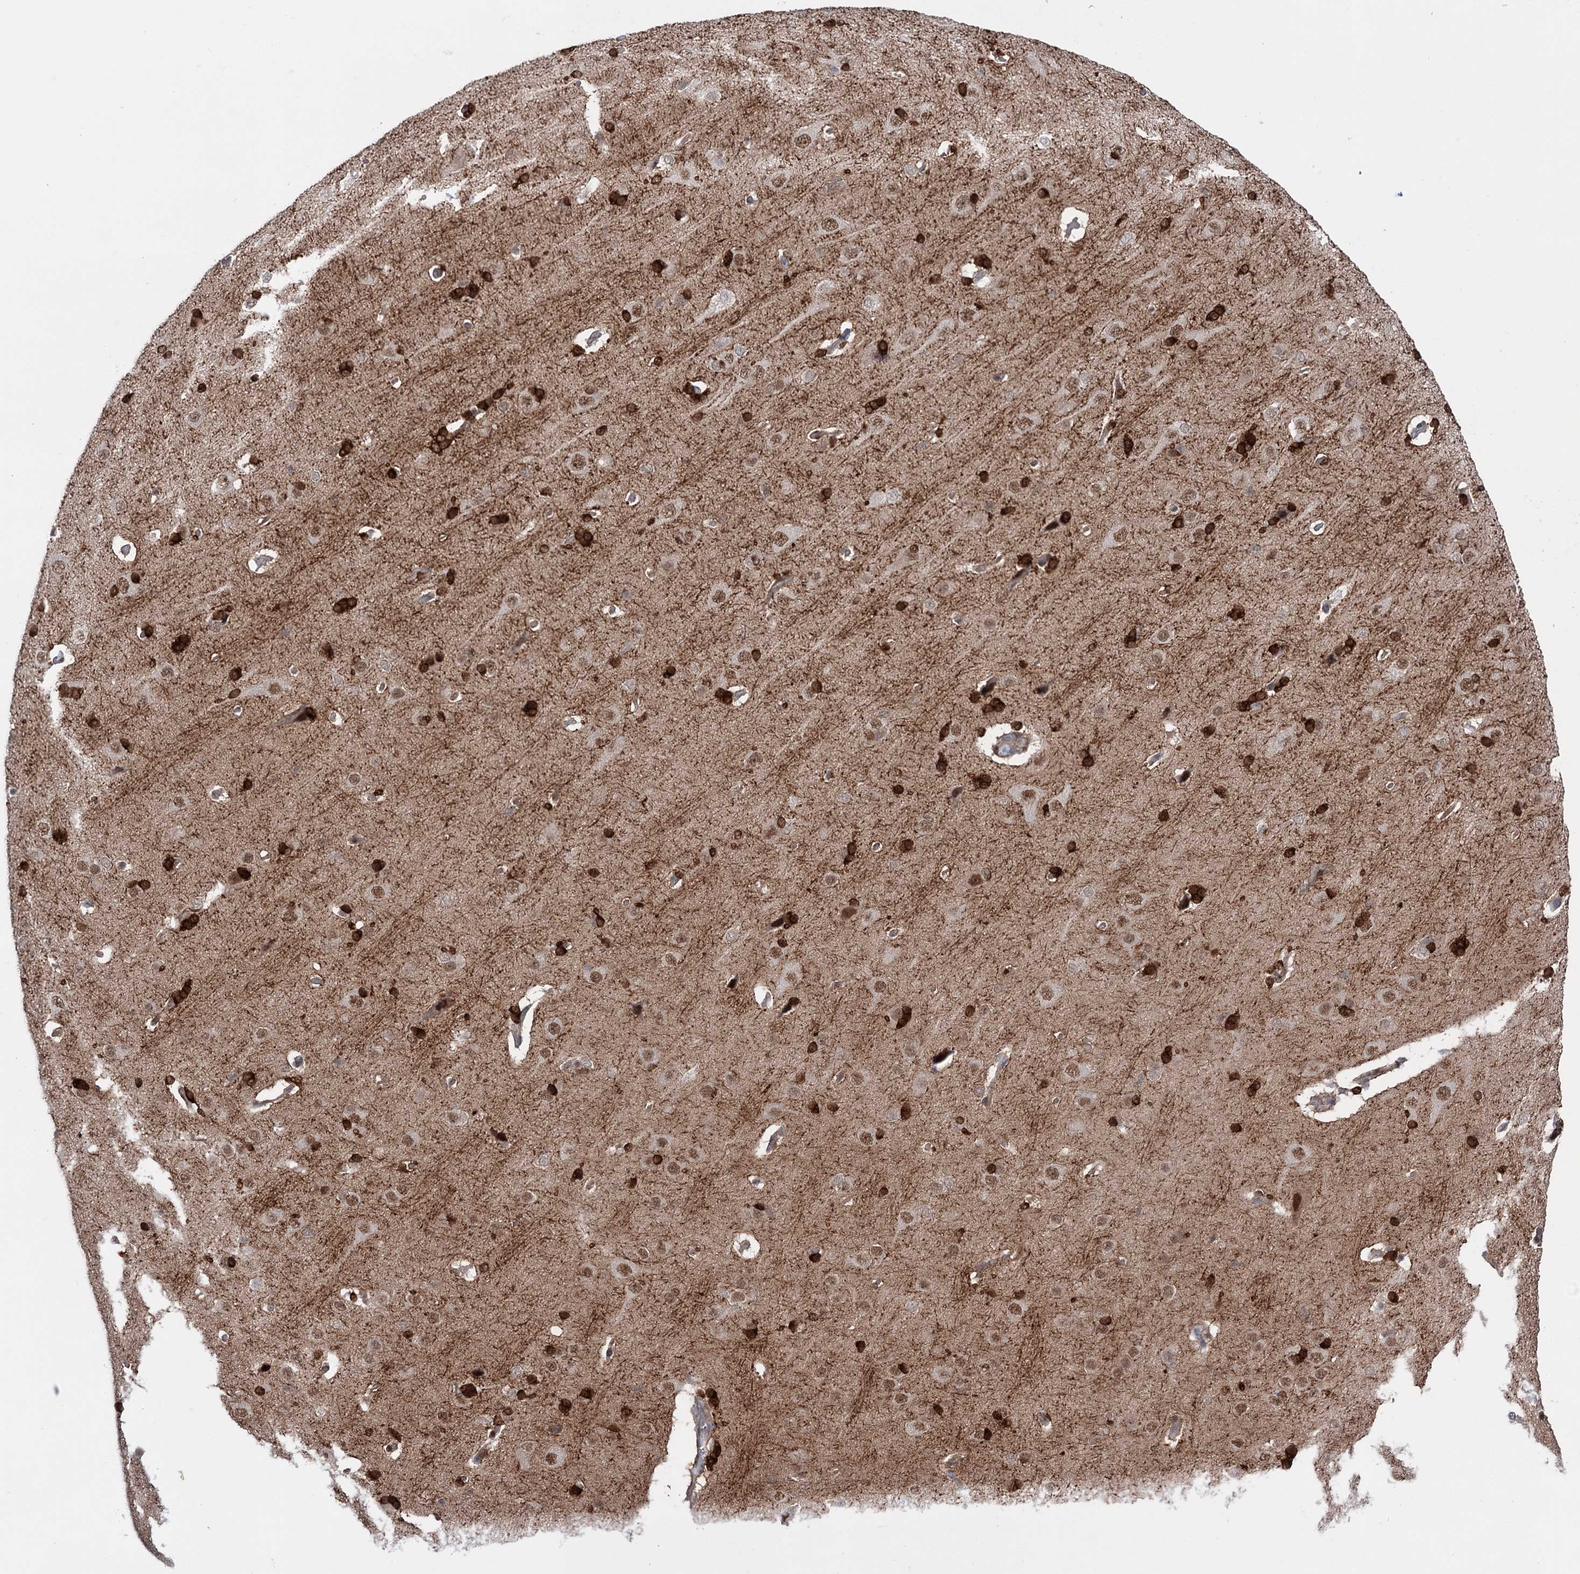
{"staining": {"intensity": "moderate", "quantity": "25%-75%", "location": "cytoplasmic/membranous,nuclear"}, "tissue": "cerebral cortex", "cell_type": "Endothelial cells", "image_type": "normal", "snomed": [{"axis": "morphology", "description": "Normal tissue, NOS"}, {"axis": "topography", "description": "Cerebral cortex"}], "caption": "The image demonstrates staining of unremarkable cerebral cortex, revealing moderate cytoplasmic/membranous,nuclear protein positivity (brown color) within endothelial cells. Nuclei are stained in blue.", "gene": "FAM53A", "patient": {"sex": "male", "age": 62}}